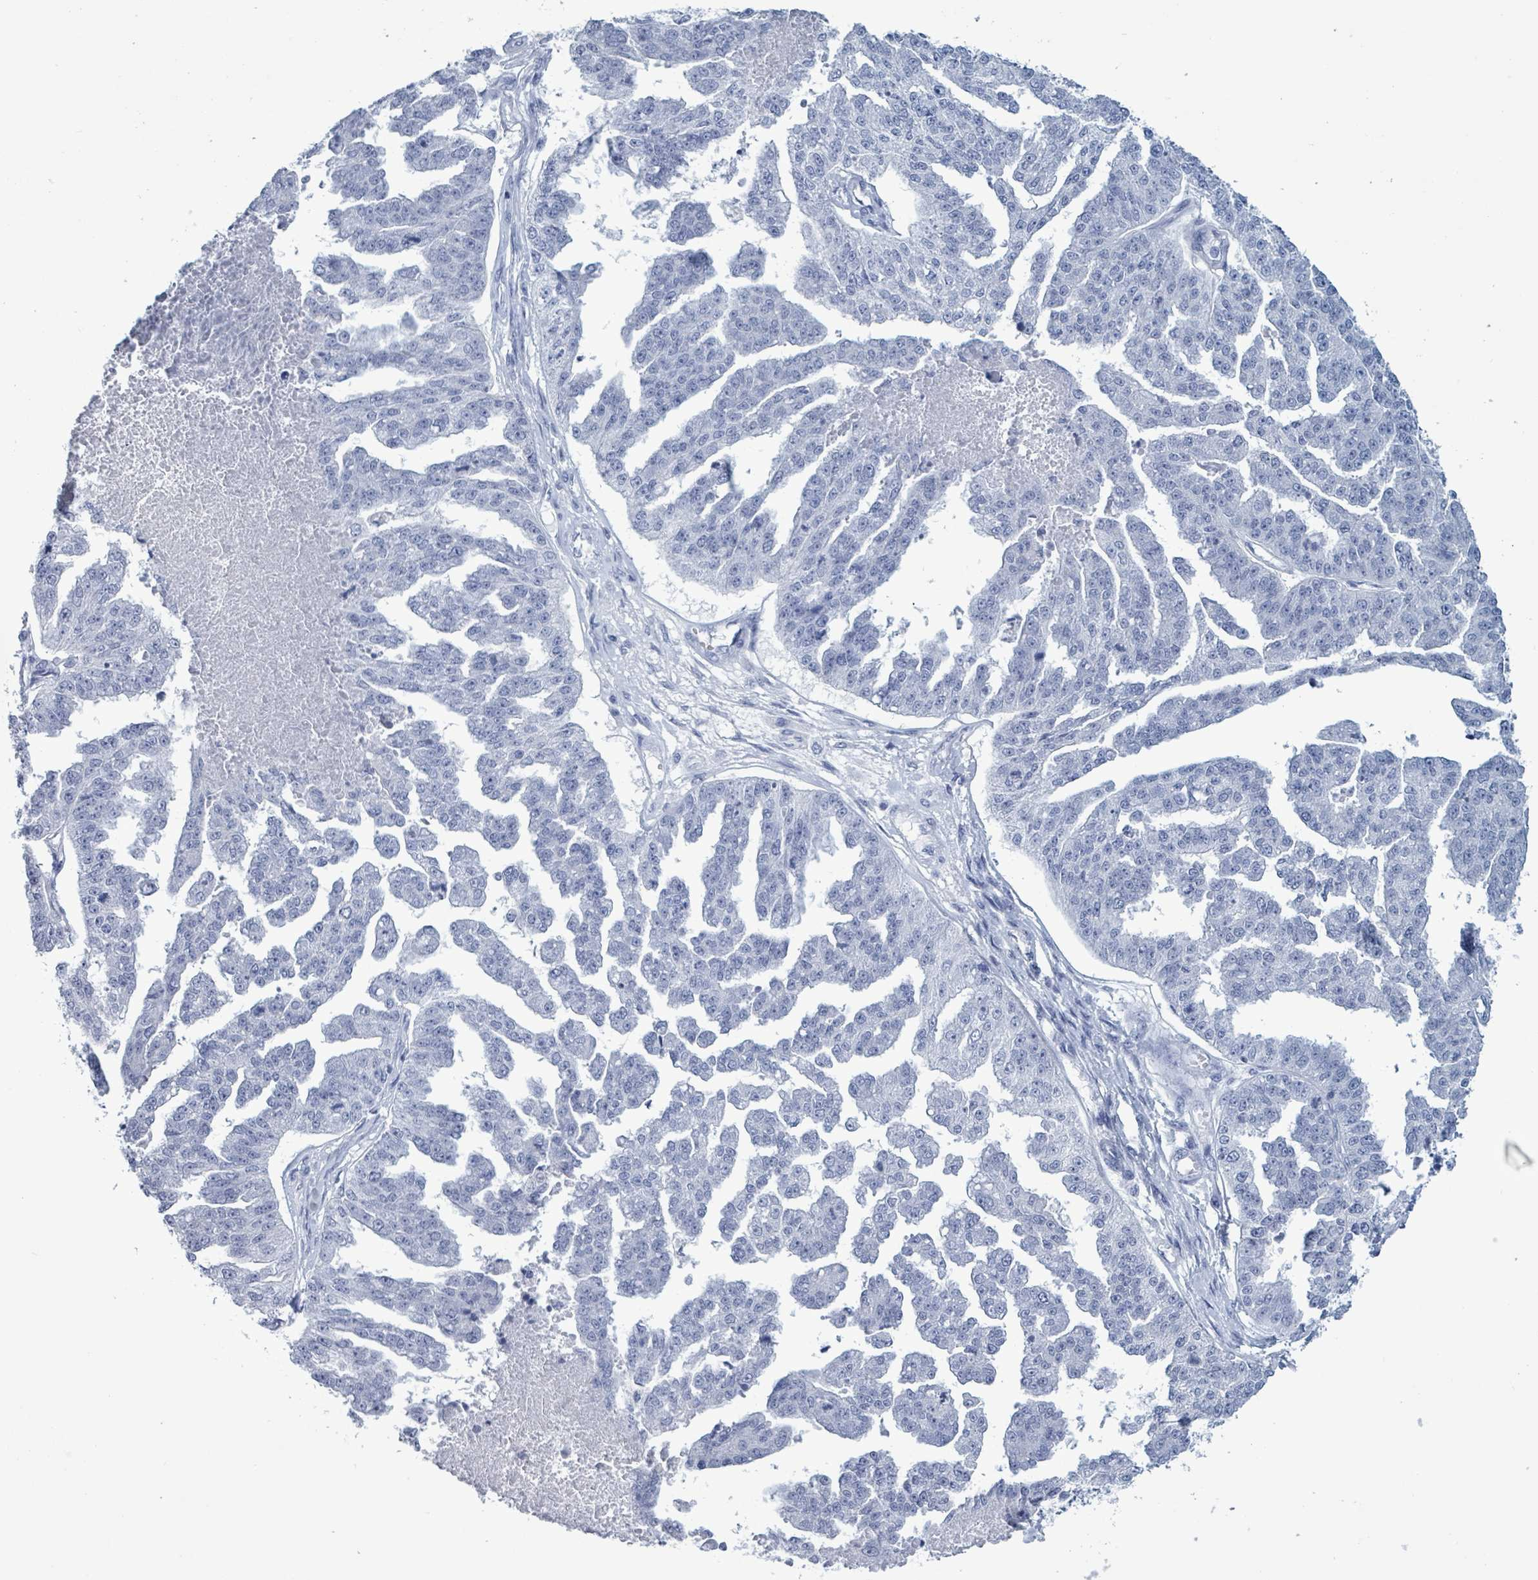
{"staining": {"intensity": "negative", "quantity": "none", "location": "none"}, "tissue": "ovarian cancer", "cell_type": "Tumor cells", "image_type": "cancer", "snomed": [{"axis": "morphology", "description": "Cystadenocarcinoma, serous, NOS"}, {"axis": "topography", "description": "Ovary"}], "caption": "The image demonstrates no staining of tumor cells in ovarian serous cystadenocarcinoma.", "gene": "NKX2-1", "patient": {"sex": "female", "age": 58}}